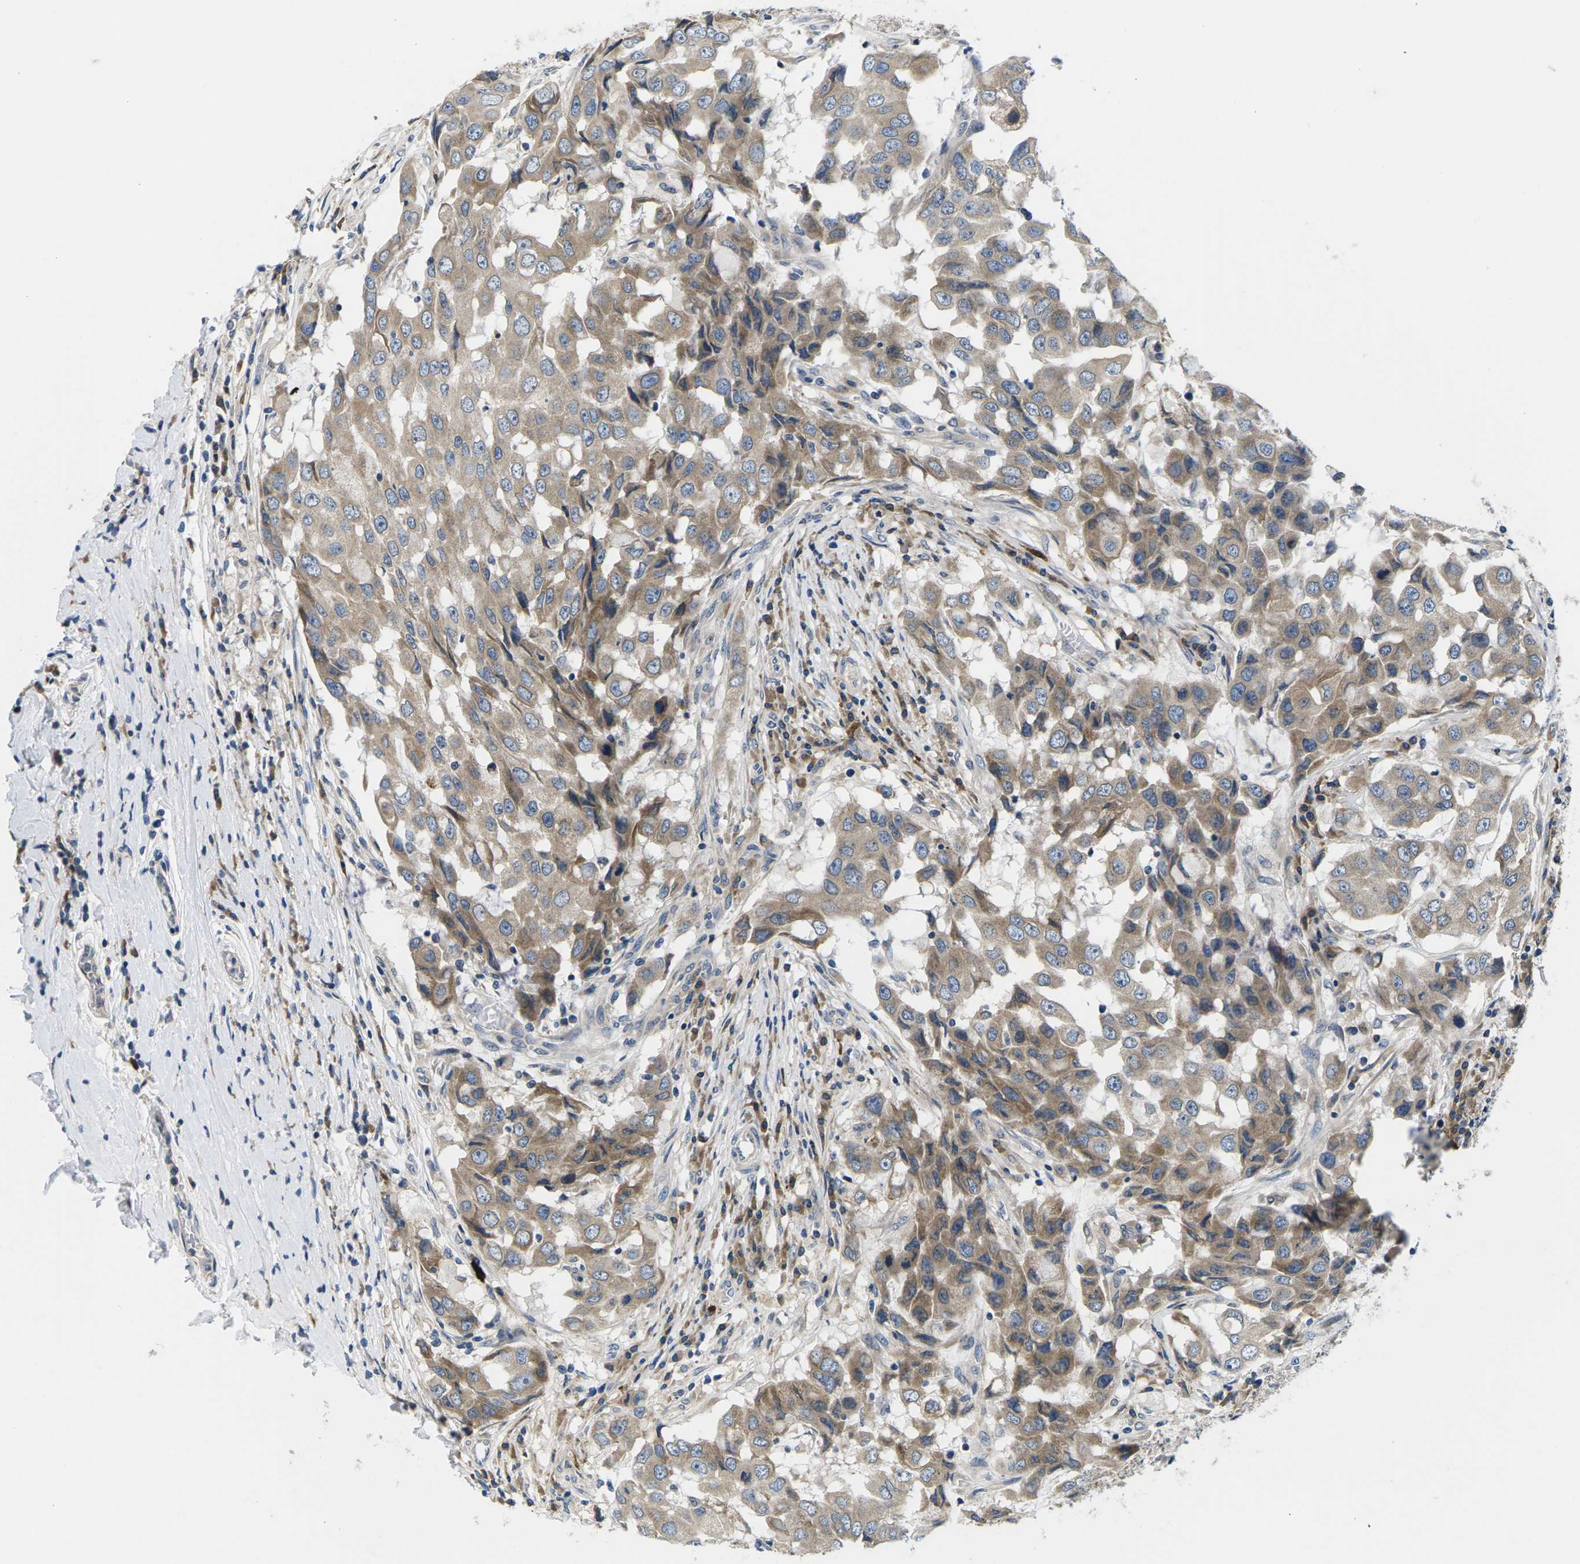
{"staining": {"intensity": "moderate", "quantity": ">75%", "location": "cytoplasmic/membranous"}, "tissue": "breast cancer", "cell_type": "Tumor cells", "image_type": "cancer", "snomed": [{"axis": "morphology", "description": "Duct carcinoma"}, {"axis": "topography", "description": "Breast"}], "caption": "Immunohistochemical staining of infiltrating ductal carcinoma (breast) exhibits medium levels of moderate cytoplasmic/membranous staining in approximately >75% of tumor cells.", "gene": "ERGIC3", "patient": {"sex": "female", "age": 27}}